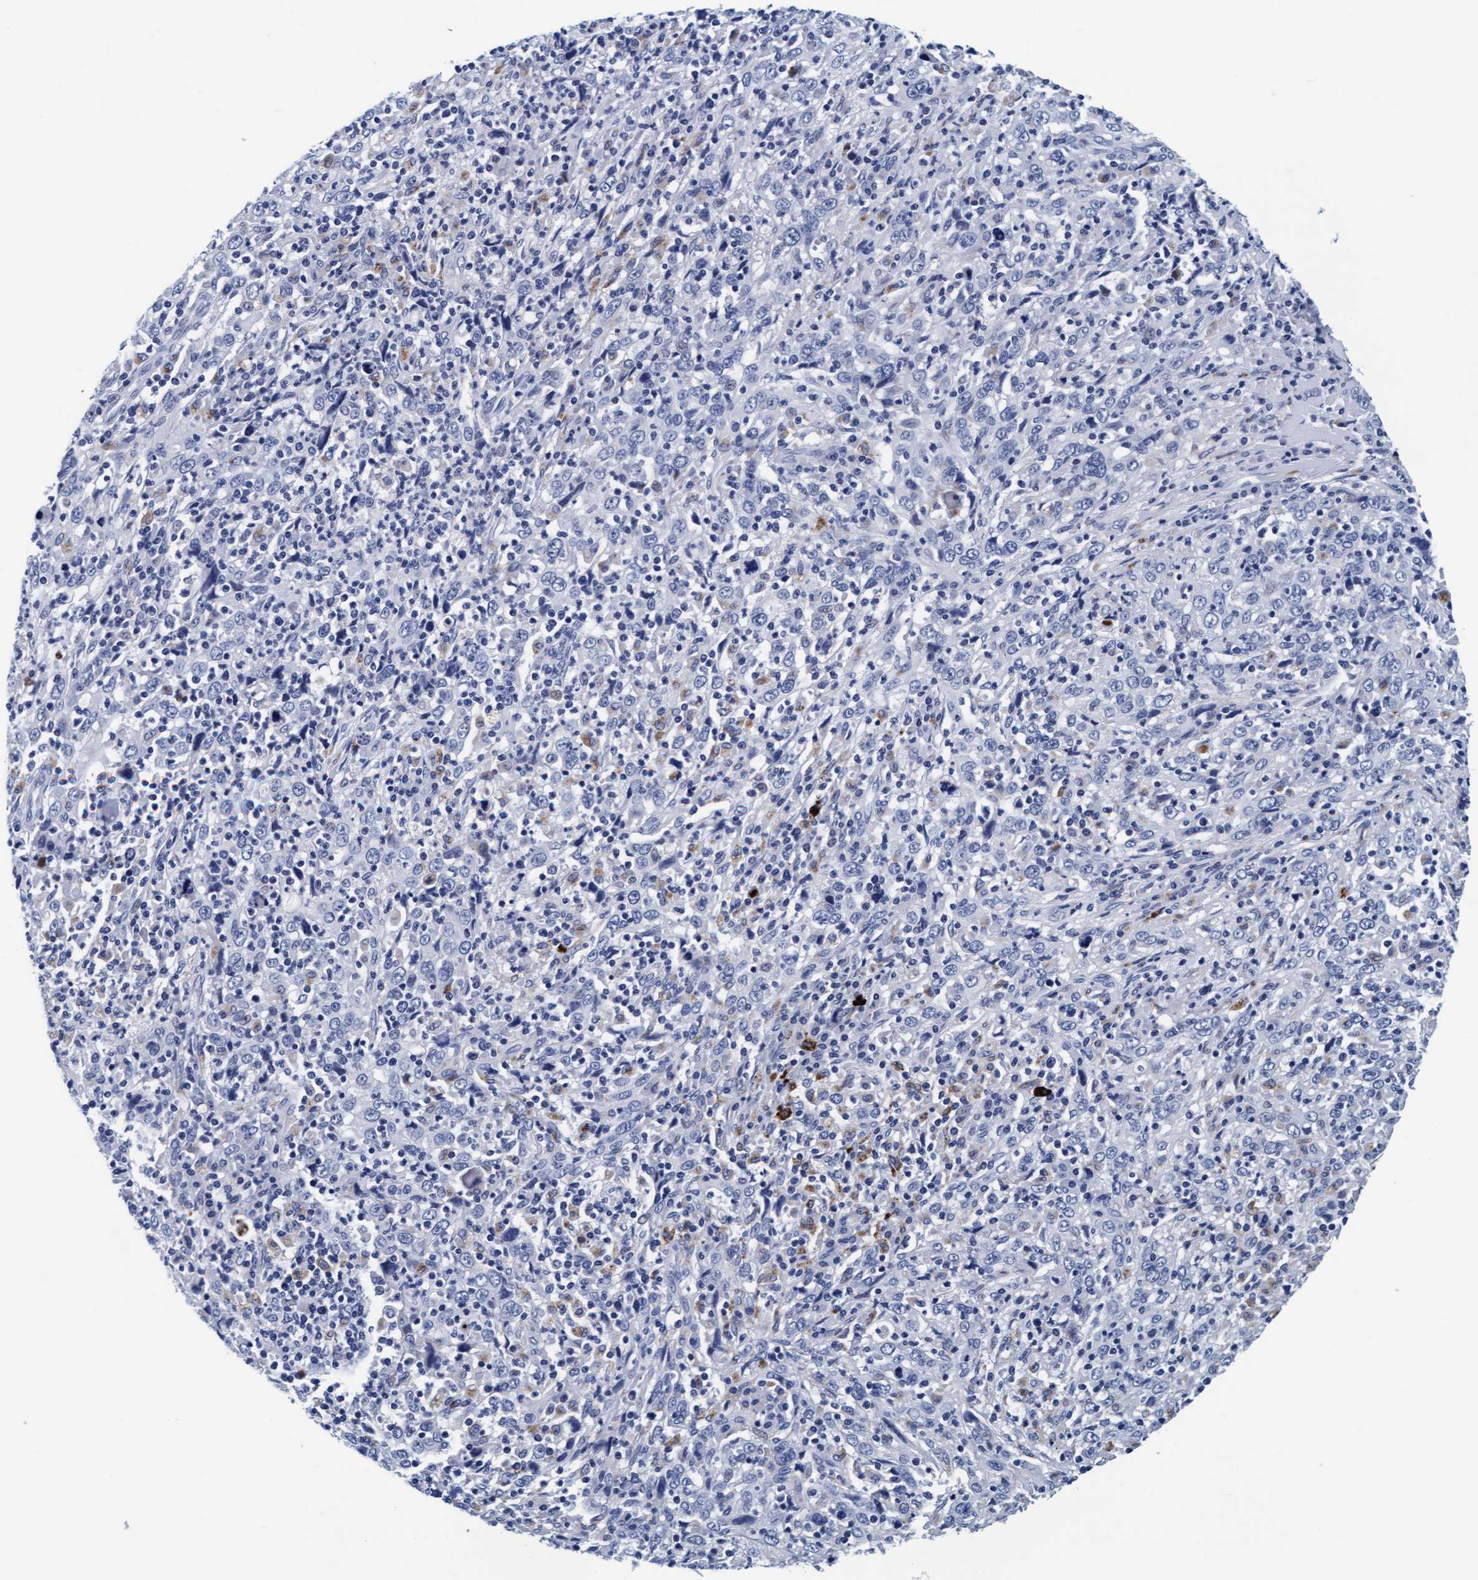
{"staining": {"intensity": "negative", "quantity": "none", "location": "none"}, "tissue": "cervical cancer", "cell_type": "Tumor cells", "image_type": "cancer", "snomed": [{"axis": "morphology", "description": "Squamous cell carcinoma, NOS"}, {"axis": "topography", "description": "Cervix"}], "caption": "The immunohistochemistry photomicrograph has no significant expression in tumor cells of squamous cell carcinoma (cervical) tissue.", "gene": "ARSG", "patient": {"sex": "female", "age": 46}}